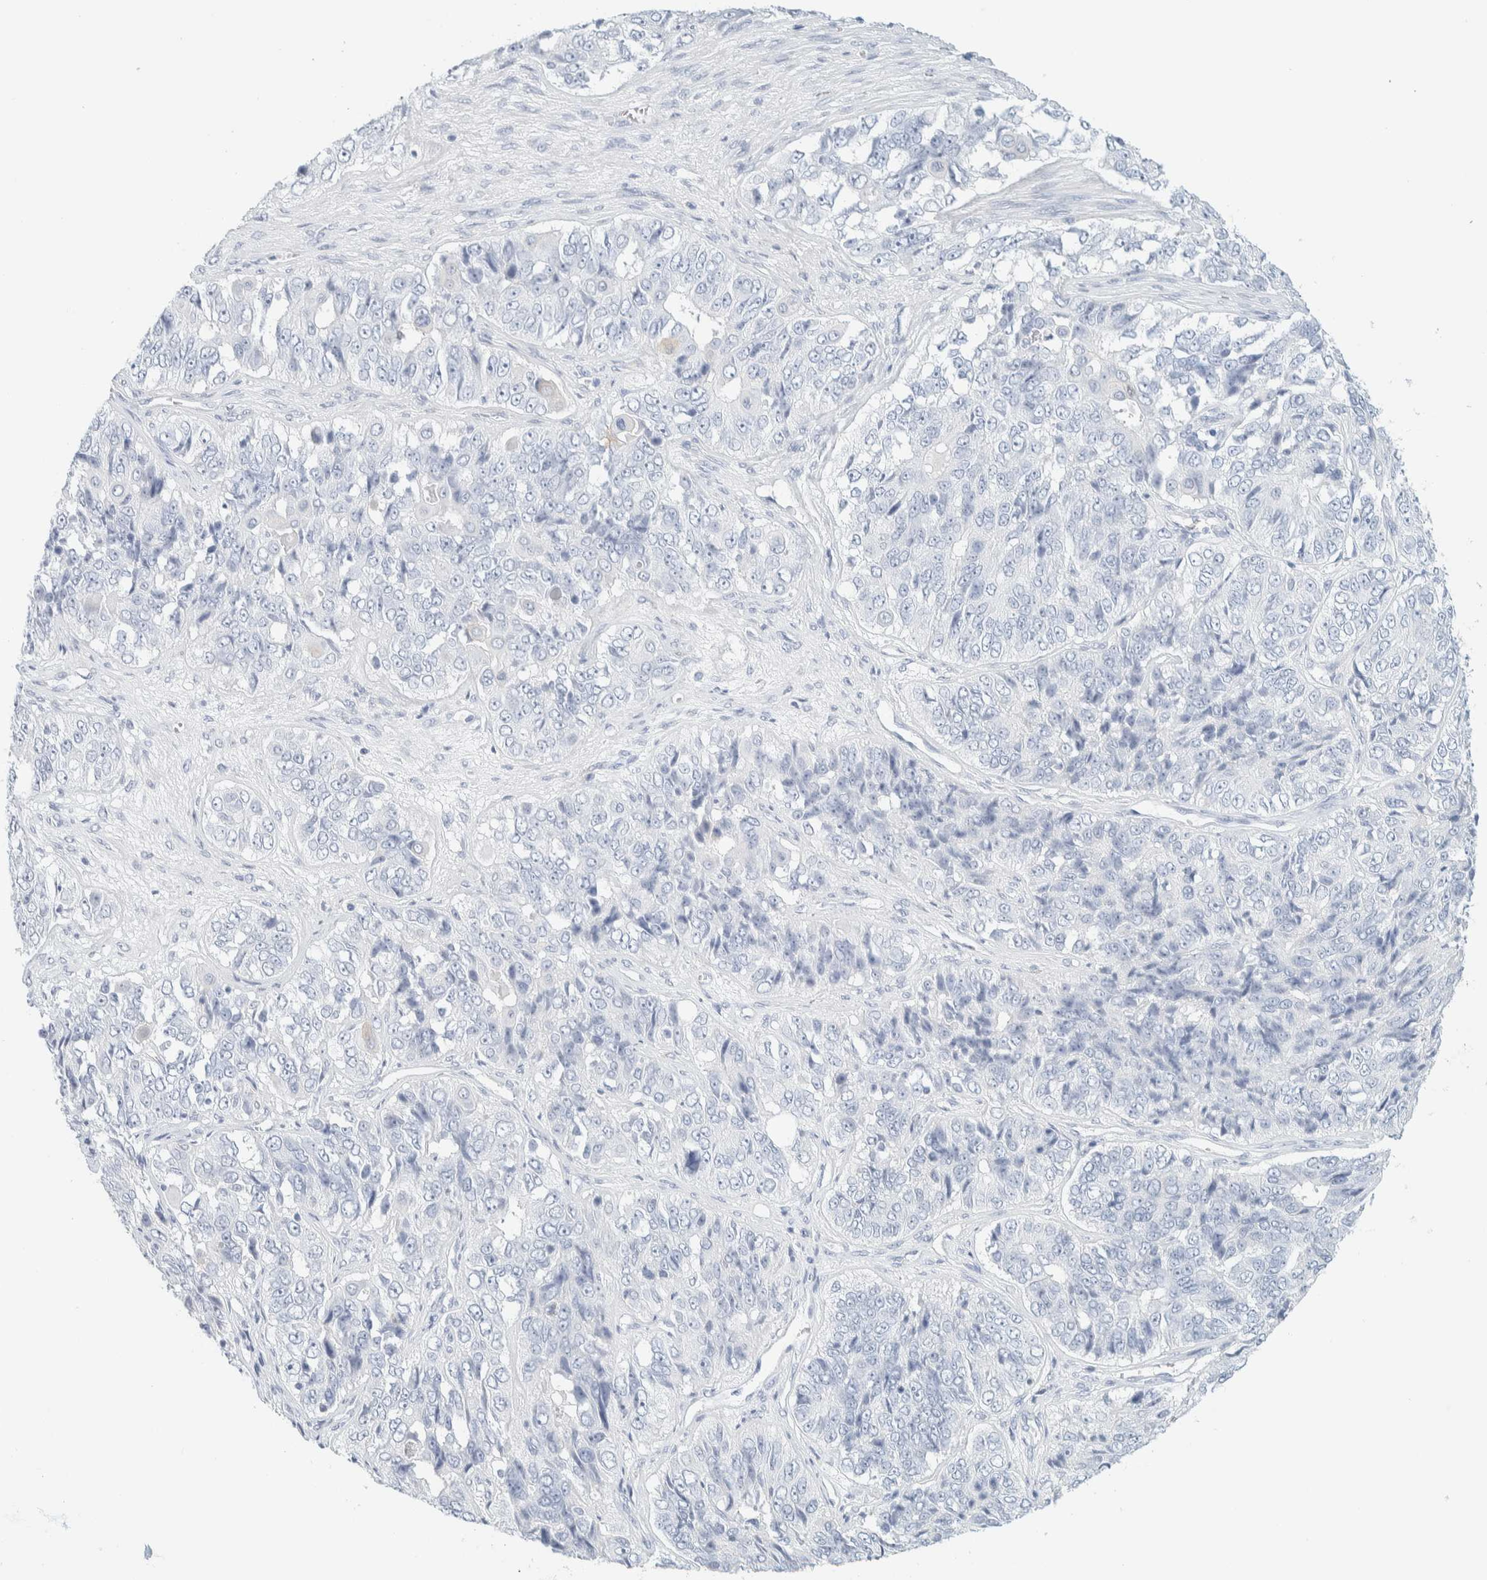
{"staining": {"intensity": "negative", "quantity": "none", "location": "none"}, "tissue": "ovarian cancer", "cell_type": "Tumor cells", "image_type": "cancer", "snomed": [{"axis": "morphology", "description": "Carcinoma, endometroid"}, {"axis": "topography", "description": "Ovary"}], "caption": "IHC photomicrograph of human ovarian endometroid carcinoma stained for a protein (brown), which exhibits no staining in tumor cells.", "gene": "ATCAY", "patient": {"sex": "female", "age": 51}}